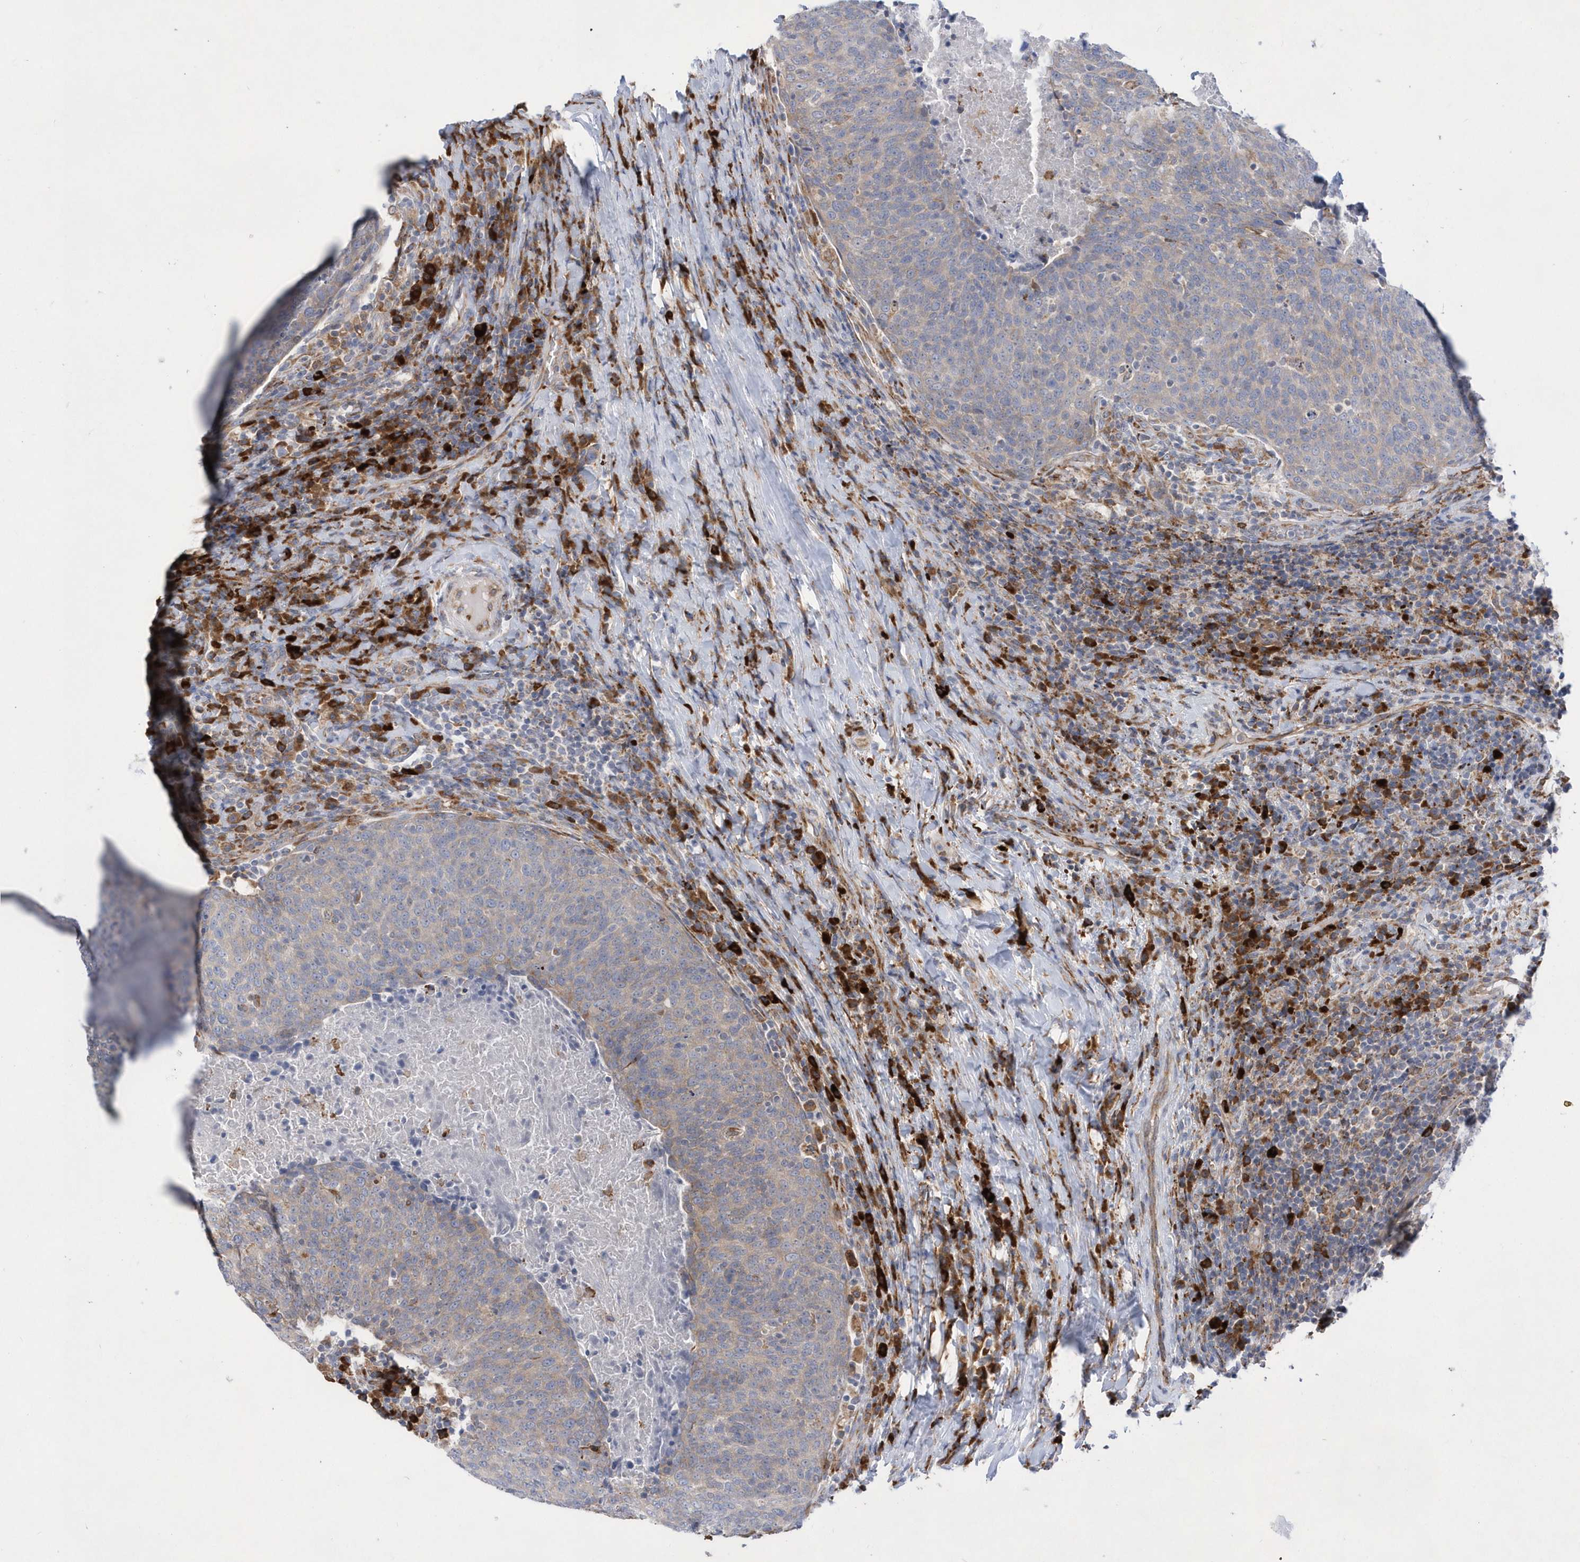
{"staining": {"intensity": "weak", "quantity": "<25%", "location": "cytoplasmic/membranous"}, "tissue": "head and neck cancer", "cell_type": "Tumor cells", "image_type": "cancer", "snomed": [{"axis": "morphology", "description": "Squamous cell carcinoma, NOS"}, {"axis": "morphology", "description": "Squamous cell carcinoma, metastatic, NOS"}, {"axis": "topography", "description": "Lymph node"}, {"axis": "topography", "description": "Head-Neck"}], "caption": "Immunohistochemistry image of neoplastic tissue: human head and neck cancer (metastatic squamous cell carcinoma) stained with DAB (3,3'-diaminobenzidine) shows no significant protein expression in tumor cells. (DAB IHC, high magnification).", "gene": "MED31", "patient": {"sex": "male", "age": 62}}